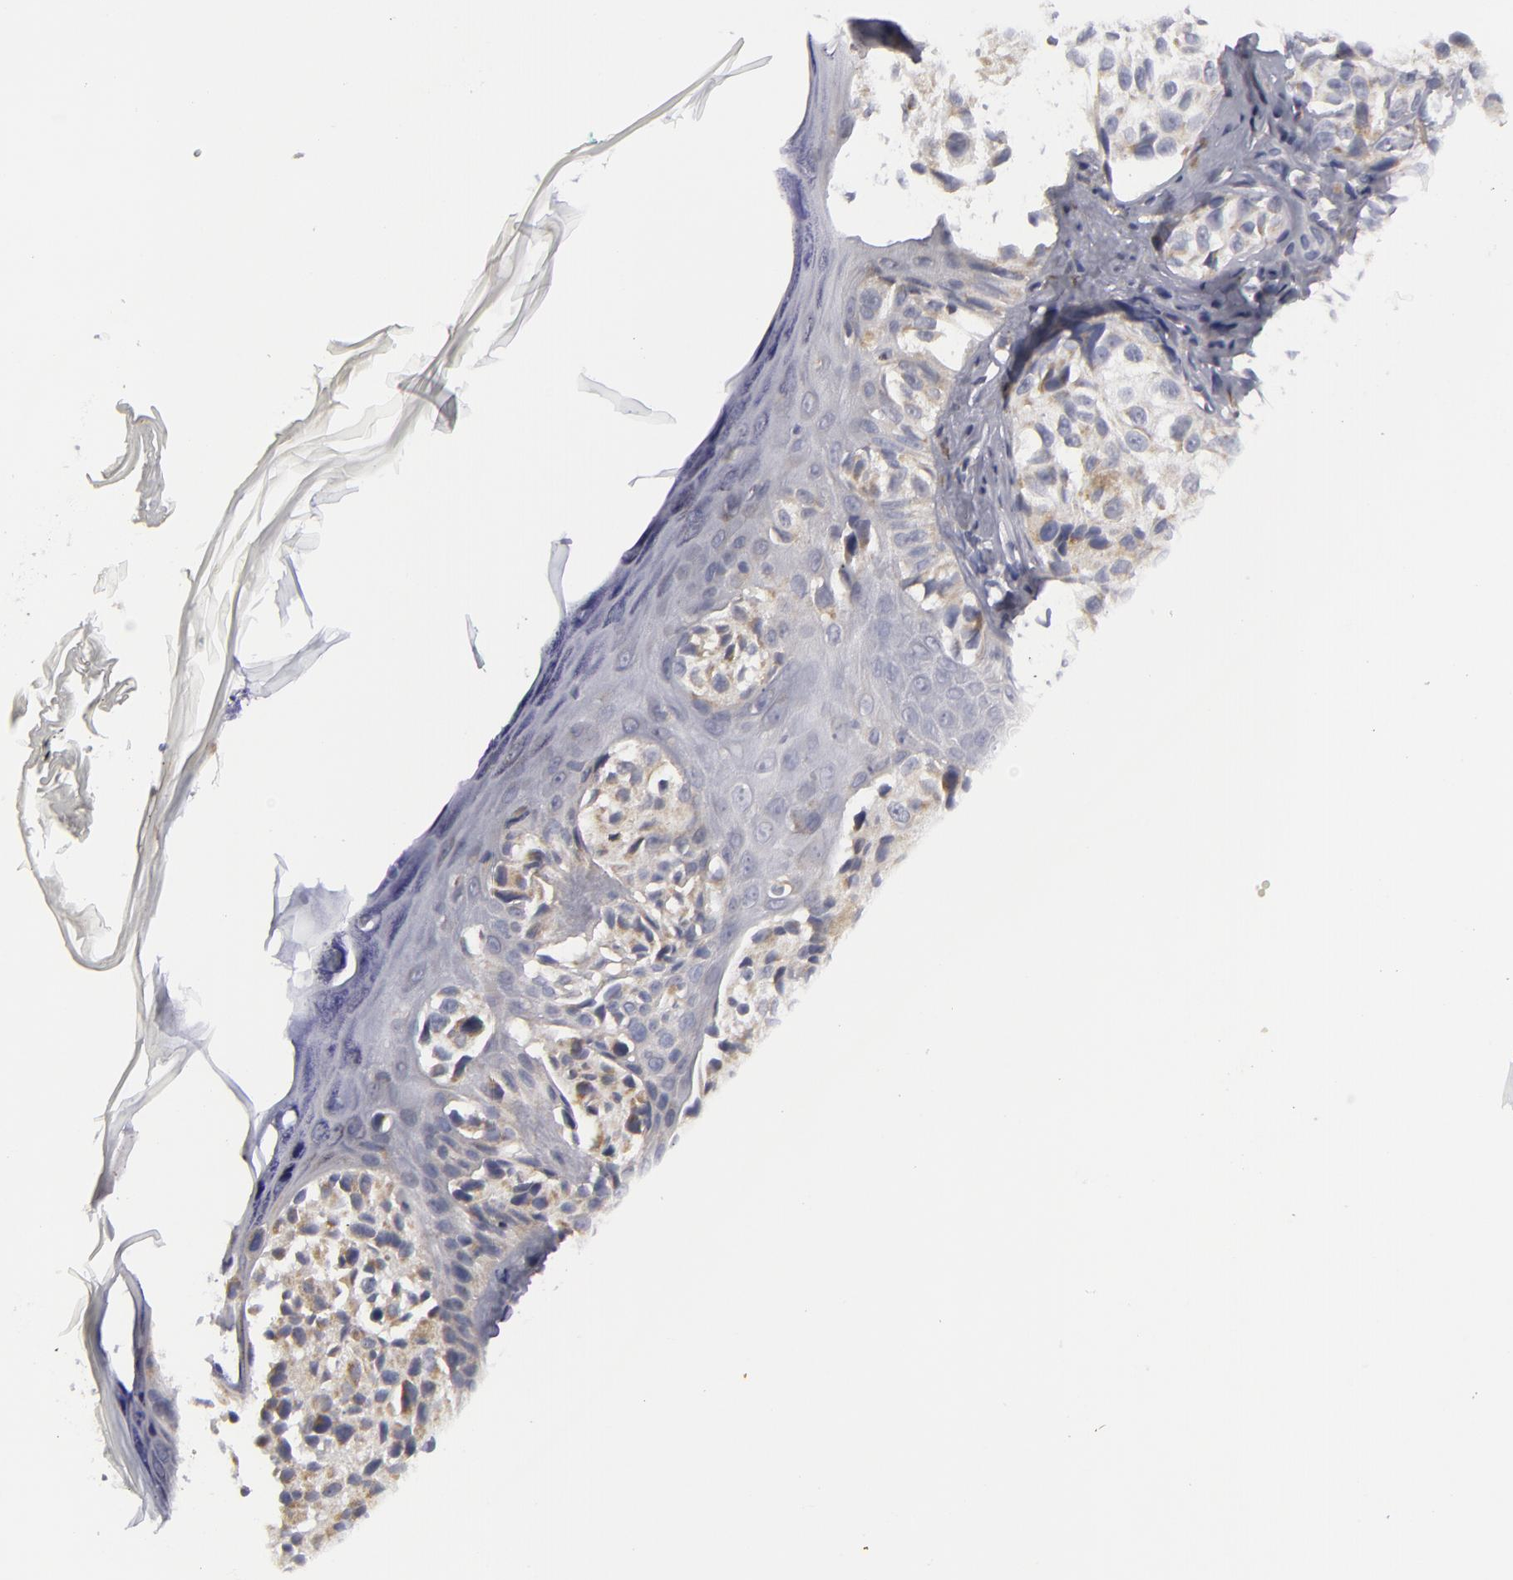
{"staining": {"intensity": "weak", "quantity": "25%-75%", "location": "cytoplasmic/membranous"}, "tissue": "melanoma", "cell_type": "Tumor cells", "image_type": "cancer", "snomed": [{"axis": "morphology", "description": "Malignant melanoma, NOS"}, {"axis": "topography", "description": "Skin"}], "caption": "This micrograph exhibits melanoma stained with immunohistochemistry (IHC) to label a protein in brown. The cytoplasmic/membranous of tumor cells show weak positivity for the protein. Nuclei are counter-stained blue.", "gene": "ATP2B3", "patient": {"sex": "male", "age": 57}}